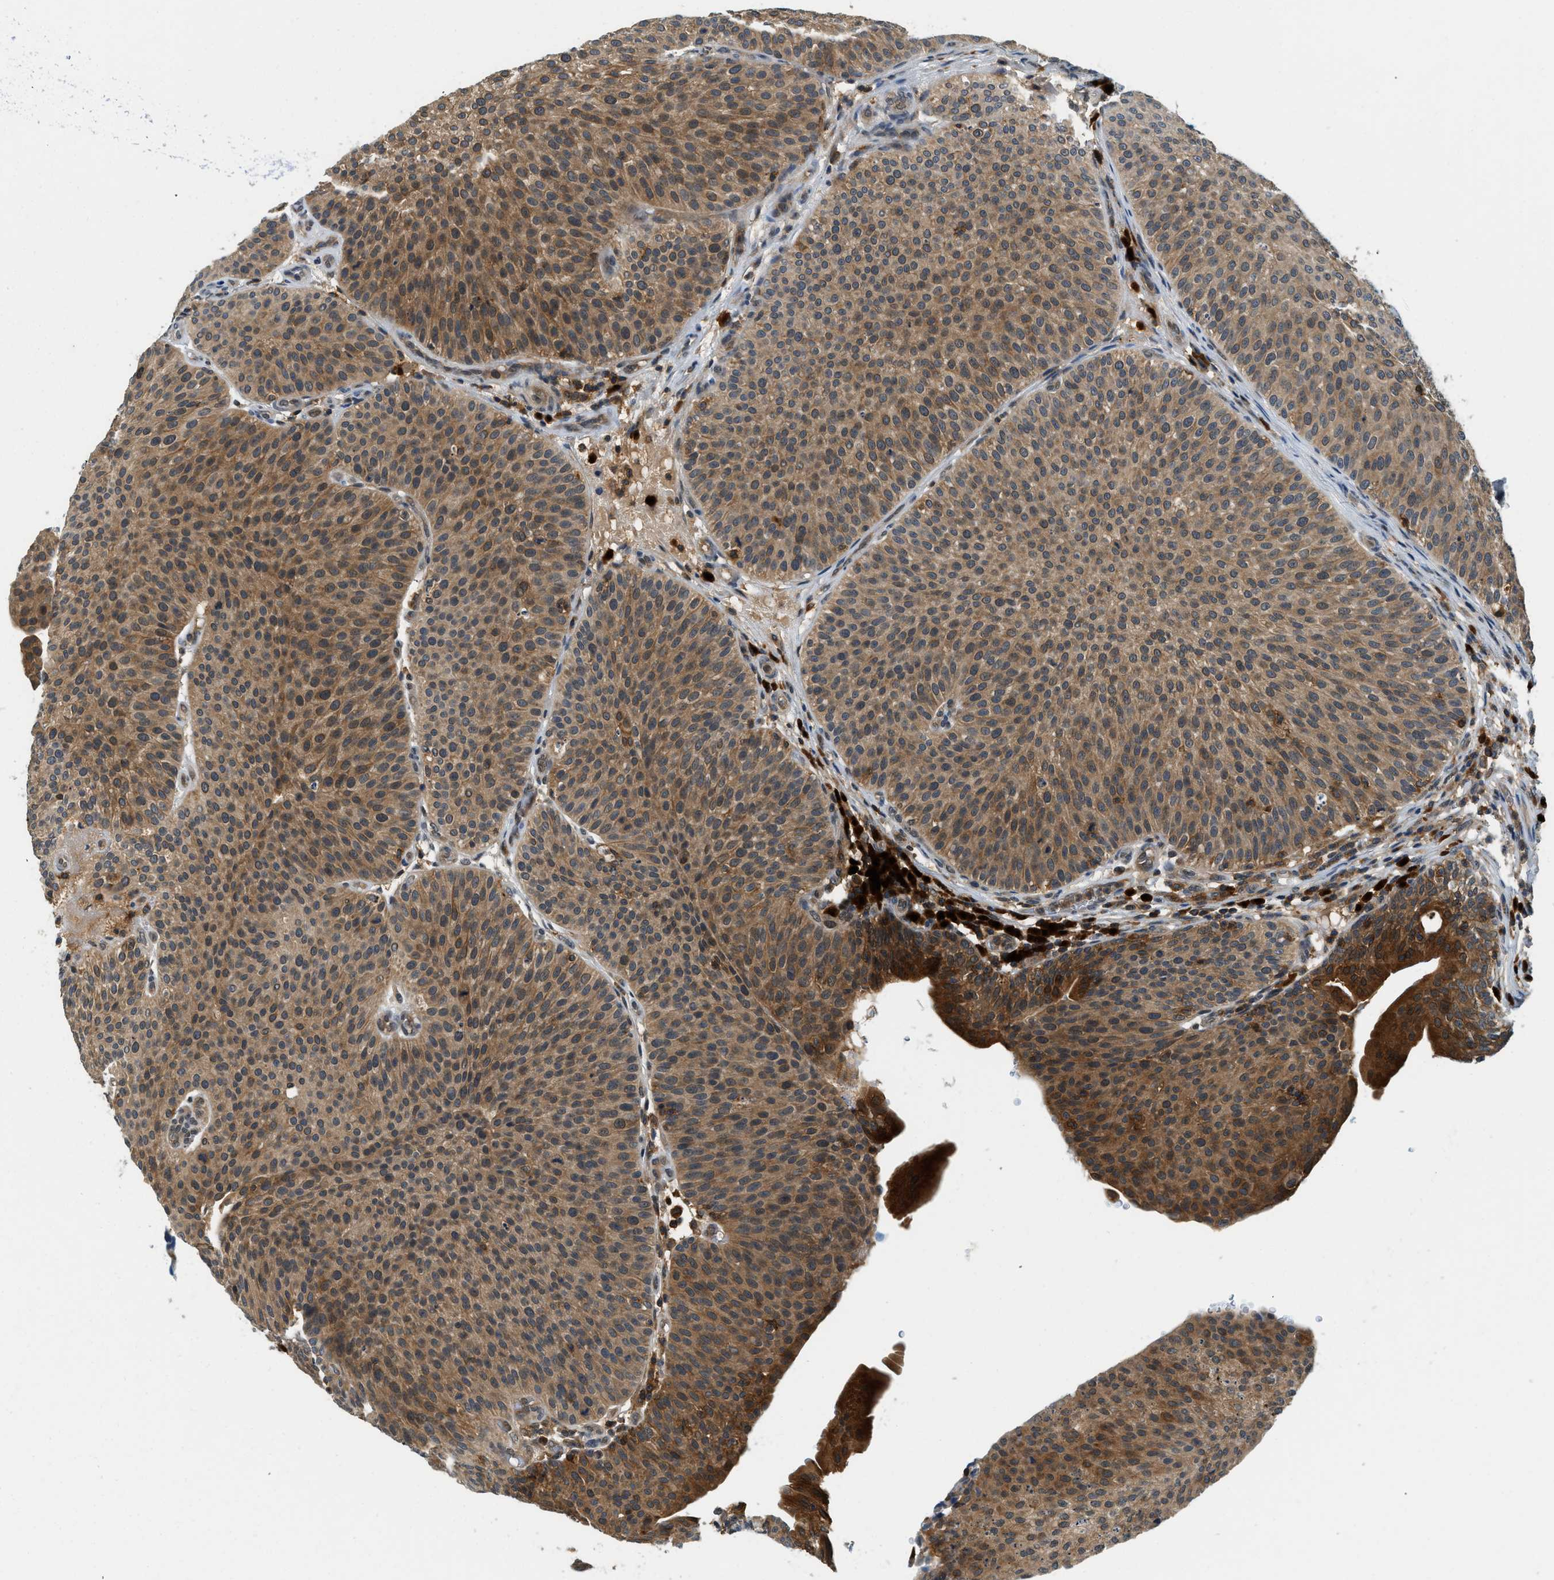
{"staining": {"intensity": "moderate", "quantity": ">75%", "location": "cytoplasmic/membranous,nuclear"}, "tissue": "urothelial cancer", "cell_type": "Tumor cells", "image_type": "cancer", "snomed": [{"axis": "morphology", "description": "Urothelial carcinoma, Low grade"}, {"axis": "topography", "description": "Smooth muscle"}, {"axis": "topography", "description": "Urinary bladder"}], "caption": "Human urothelial cancer stained for a protein (brown) reveals moderate cytoplasmic/membranous and nuclear positive staining in about >75% of tumor cells.", "gene": "GMPPB", "patient": {"sex": "male", "age": 60}}